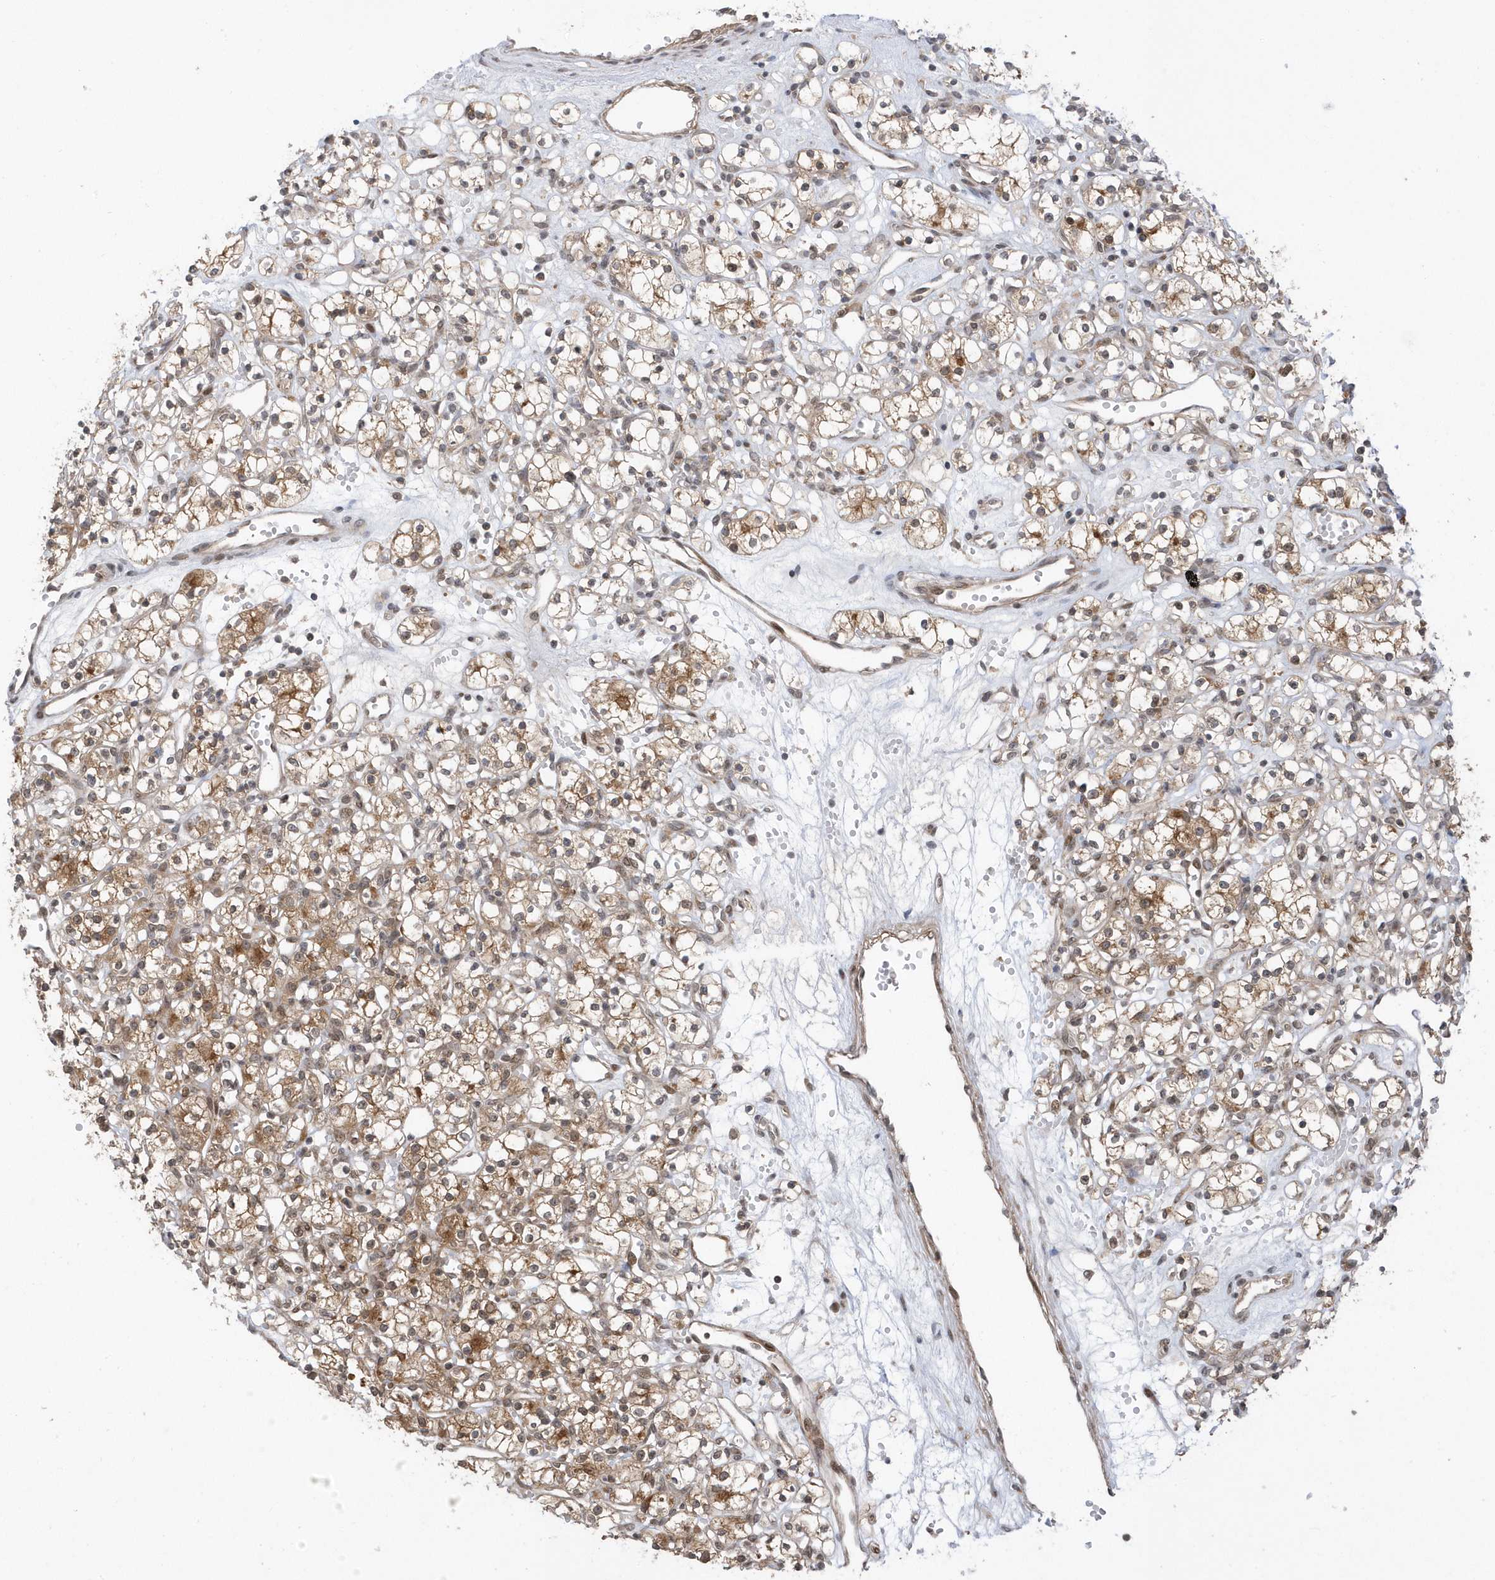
{"staining": {"intensity": "moderate", "quantity": ">75%", "location": "cytoplasmic/membranous,nuclear"}, "tissue": "renal cancer", "cell_type": "Tumor cells", "image_type": "cancer", "snomed": [{"axis": "morphology", "description": "Adenocarcinoma, NOS"}, {"axis": "topography", "description": "Kidney"}], "caption": "Immunohistochemical staining of human renal cancer exhibits moderate cytoplasmic/membranous and nuclear protein expression in approximately >75% of tumor cells.", "gene": "USP53", "patient": {"sex": "female", "age": 59}}